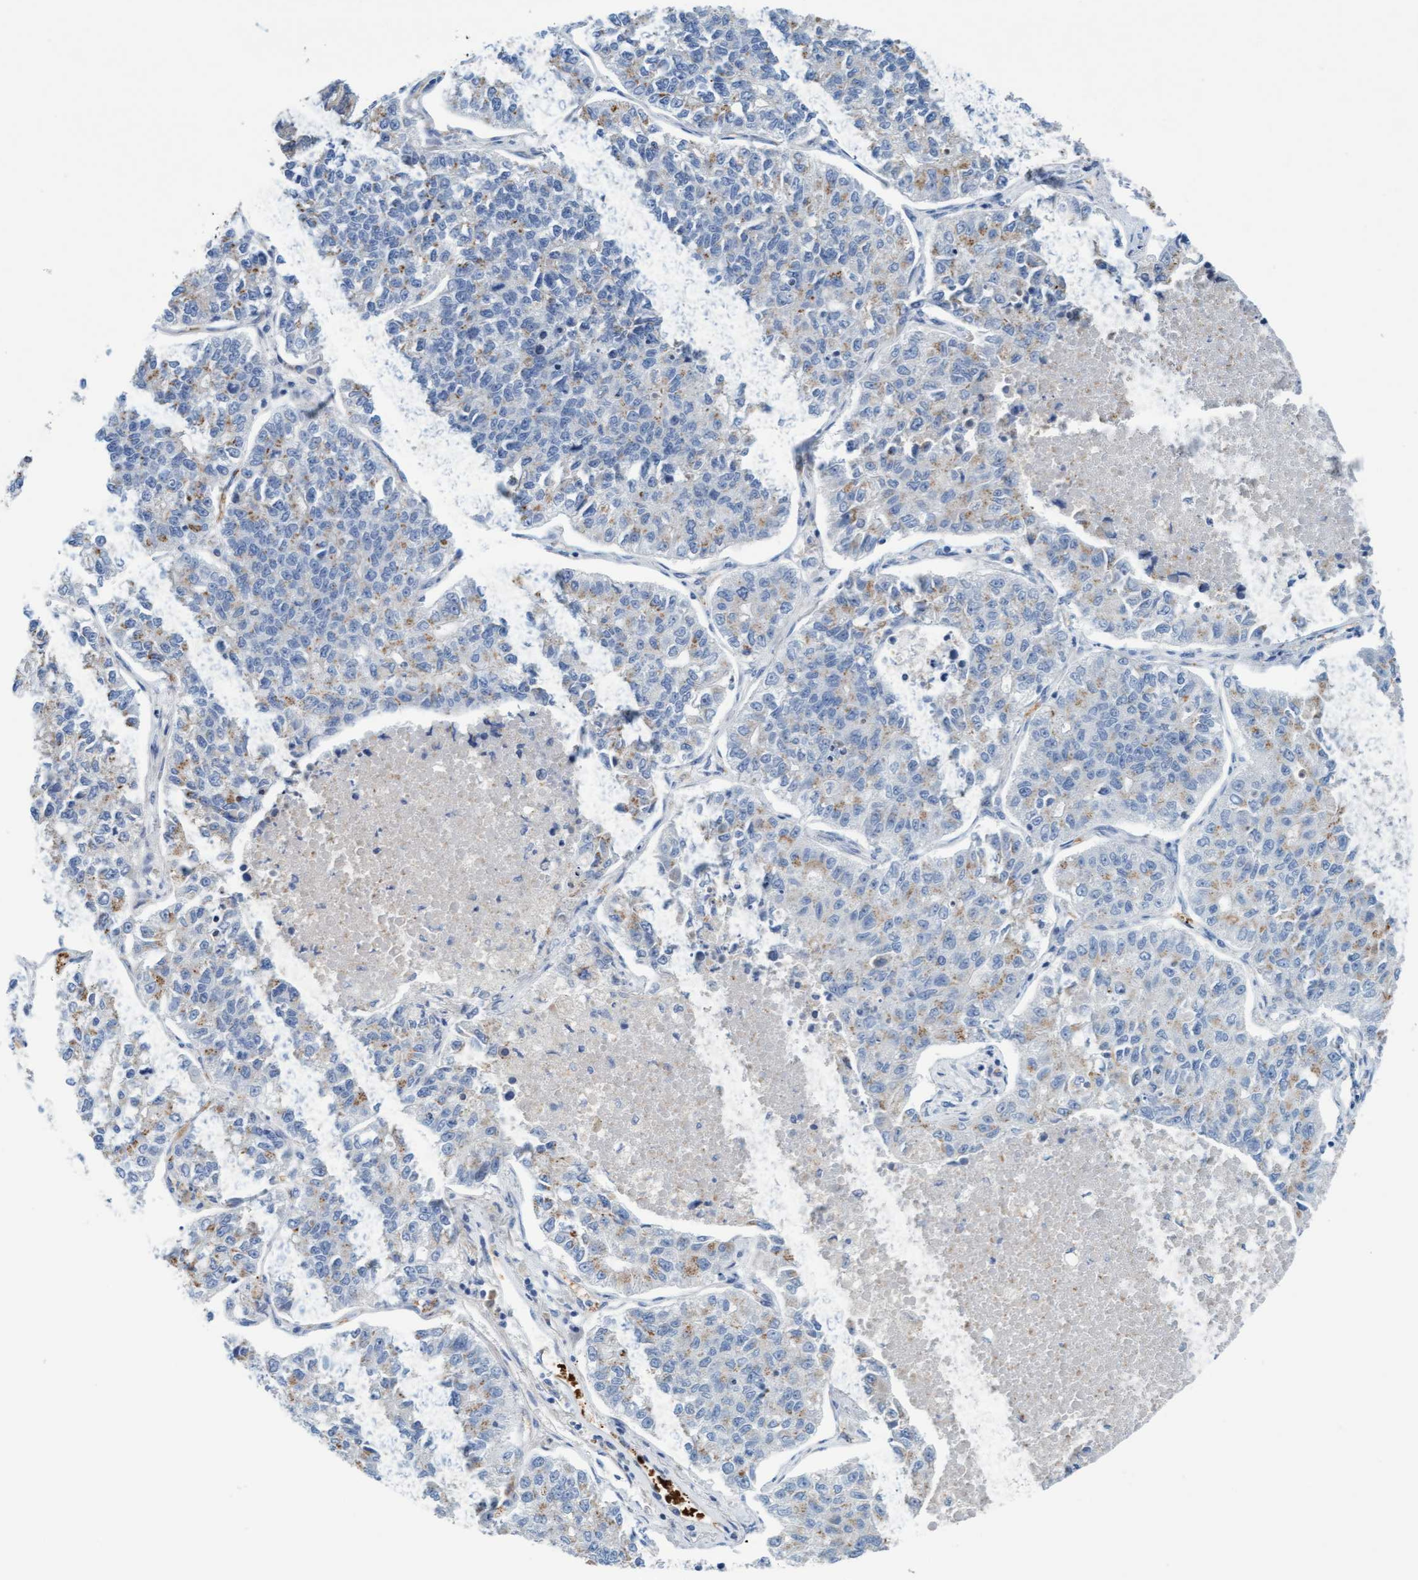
{"staining": {"intensity": "weak", "quantity": "25%-75%", "location": "cytoplasmic/membranous"}, "tissue": "lung cancer", "cell_type": "Tumor cells", "image_type": "cancer", "snomed": [{"axis": "morphology", "description": "Adenocarcinoma, NOS"}, {"axis": "topography", "description": "Lung"}], "caption": "Lung cancer was stained to show a protein in brown. There is low levels of weak cytoplasmic/membranous expression in approximately 25%-75% of tumor cells. The protein of interest is shown in brown color, while the nuclei are stained blue.", "gene": "P2RX5", "patient": {"sex": "male", "age": 49}}